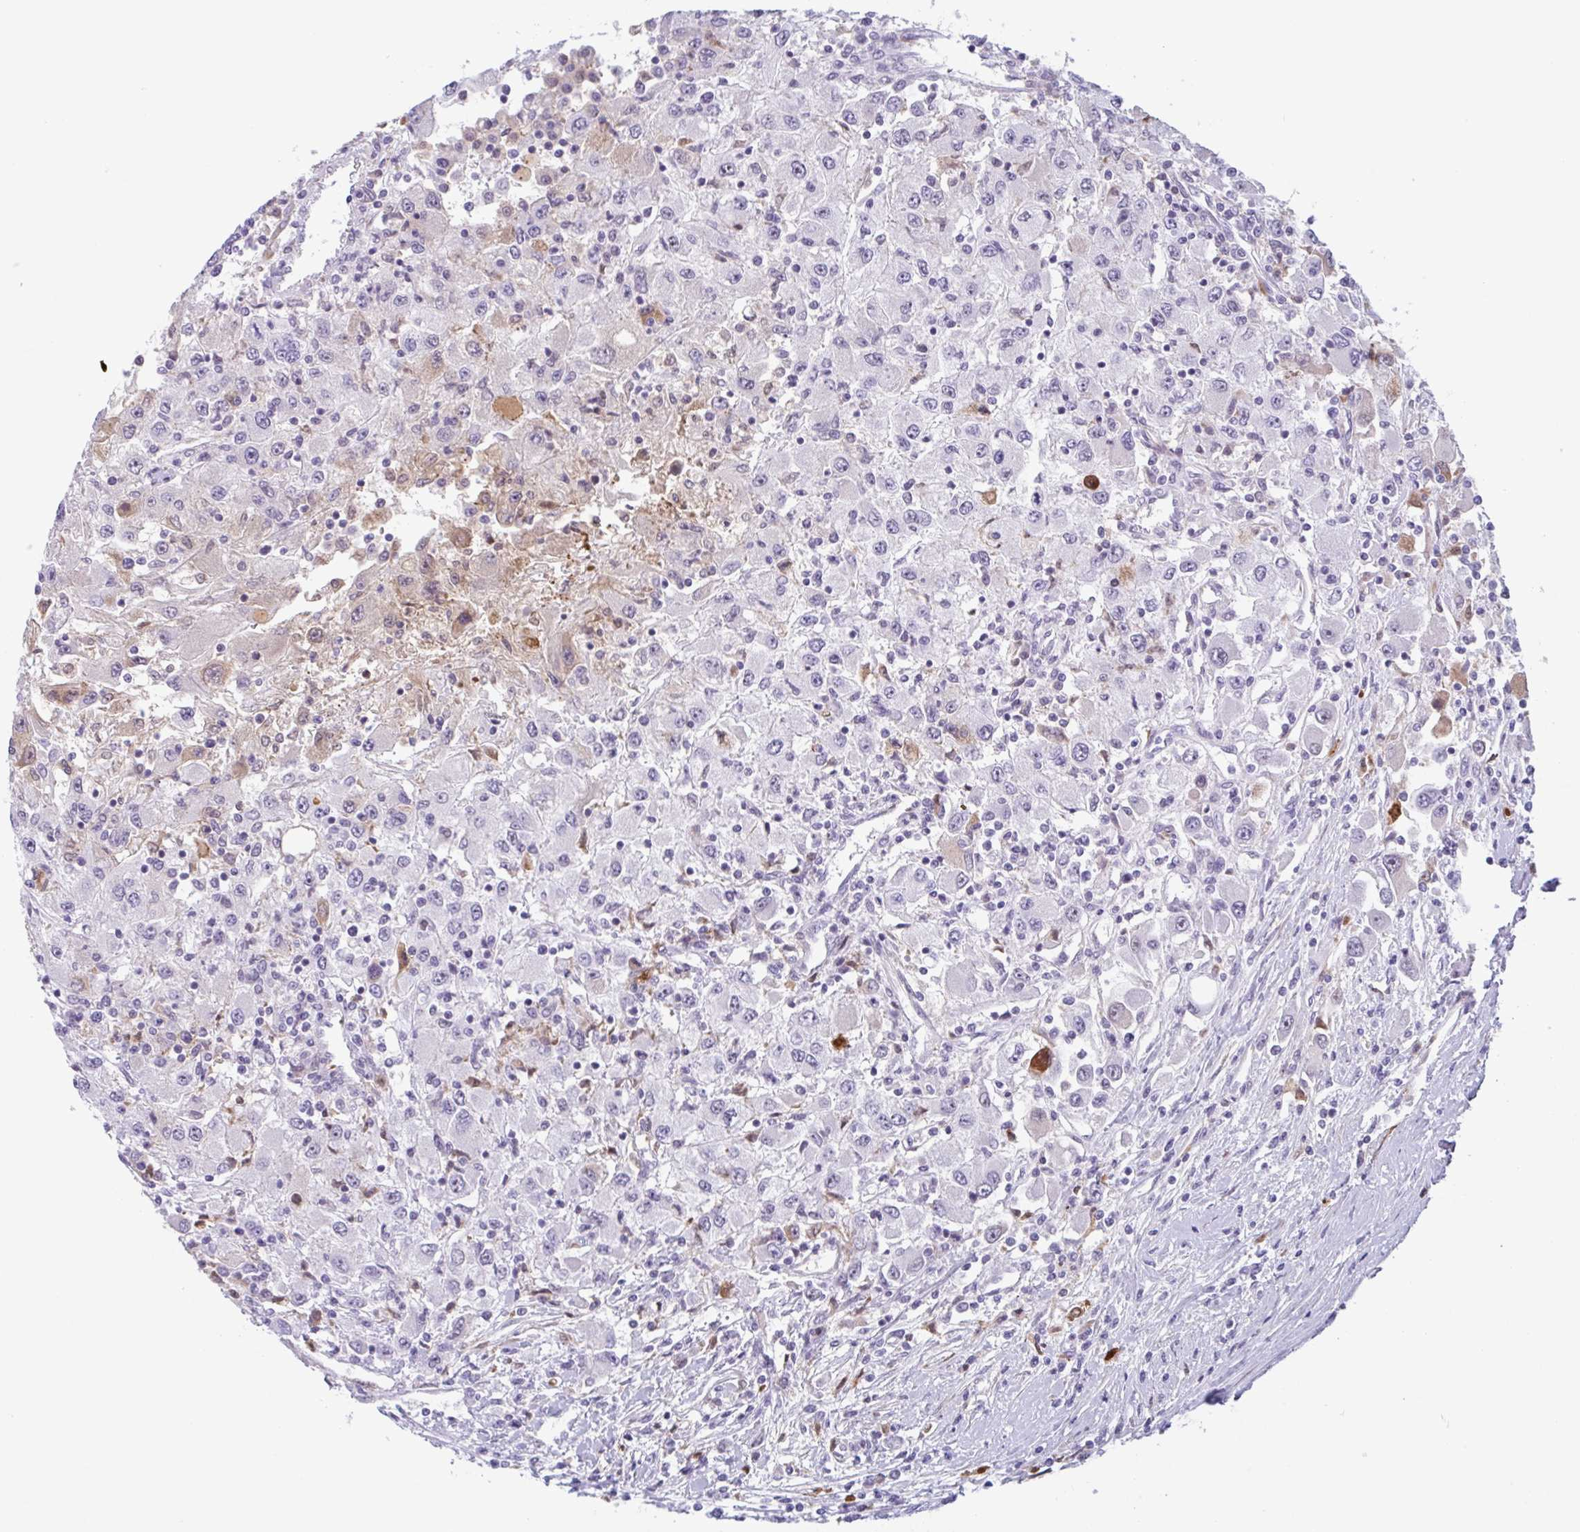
{"staining": {"intensity": "negative", "quantity": "none", "location": "none"}, "tissue": "renal cancer", "cell_type": "Tumor cells", "image_type": "cancer", "snomed": [{"axis": "morphology", "description": "Adenocarcinoma, NOS"}, {"axis": "topography", "description": "Kidney"}], "caption": "Renal adenocarcinoma stained for a protein using immunohistochemistry exhibits no expression tumor cells.", "gene": "PLG", "patient": {"sex": "female", "age": 67}}